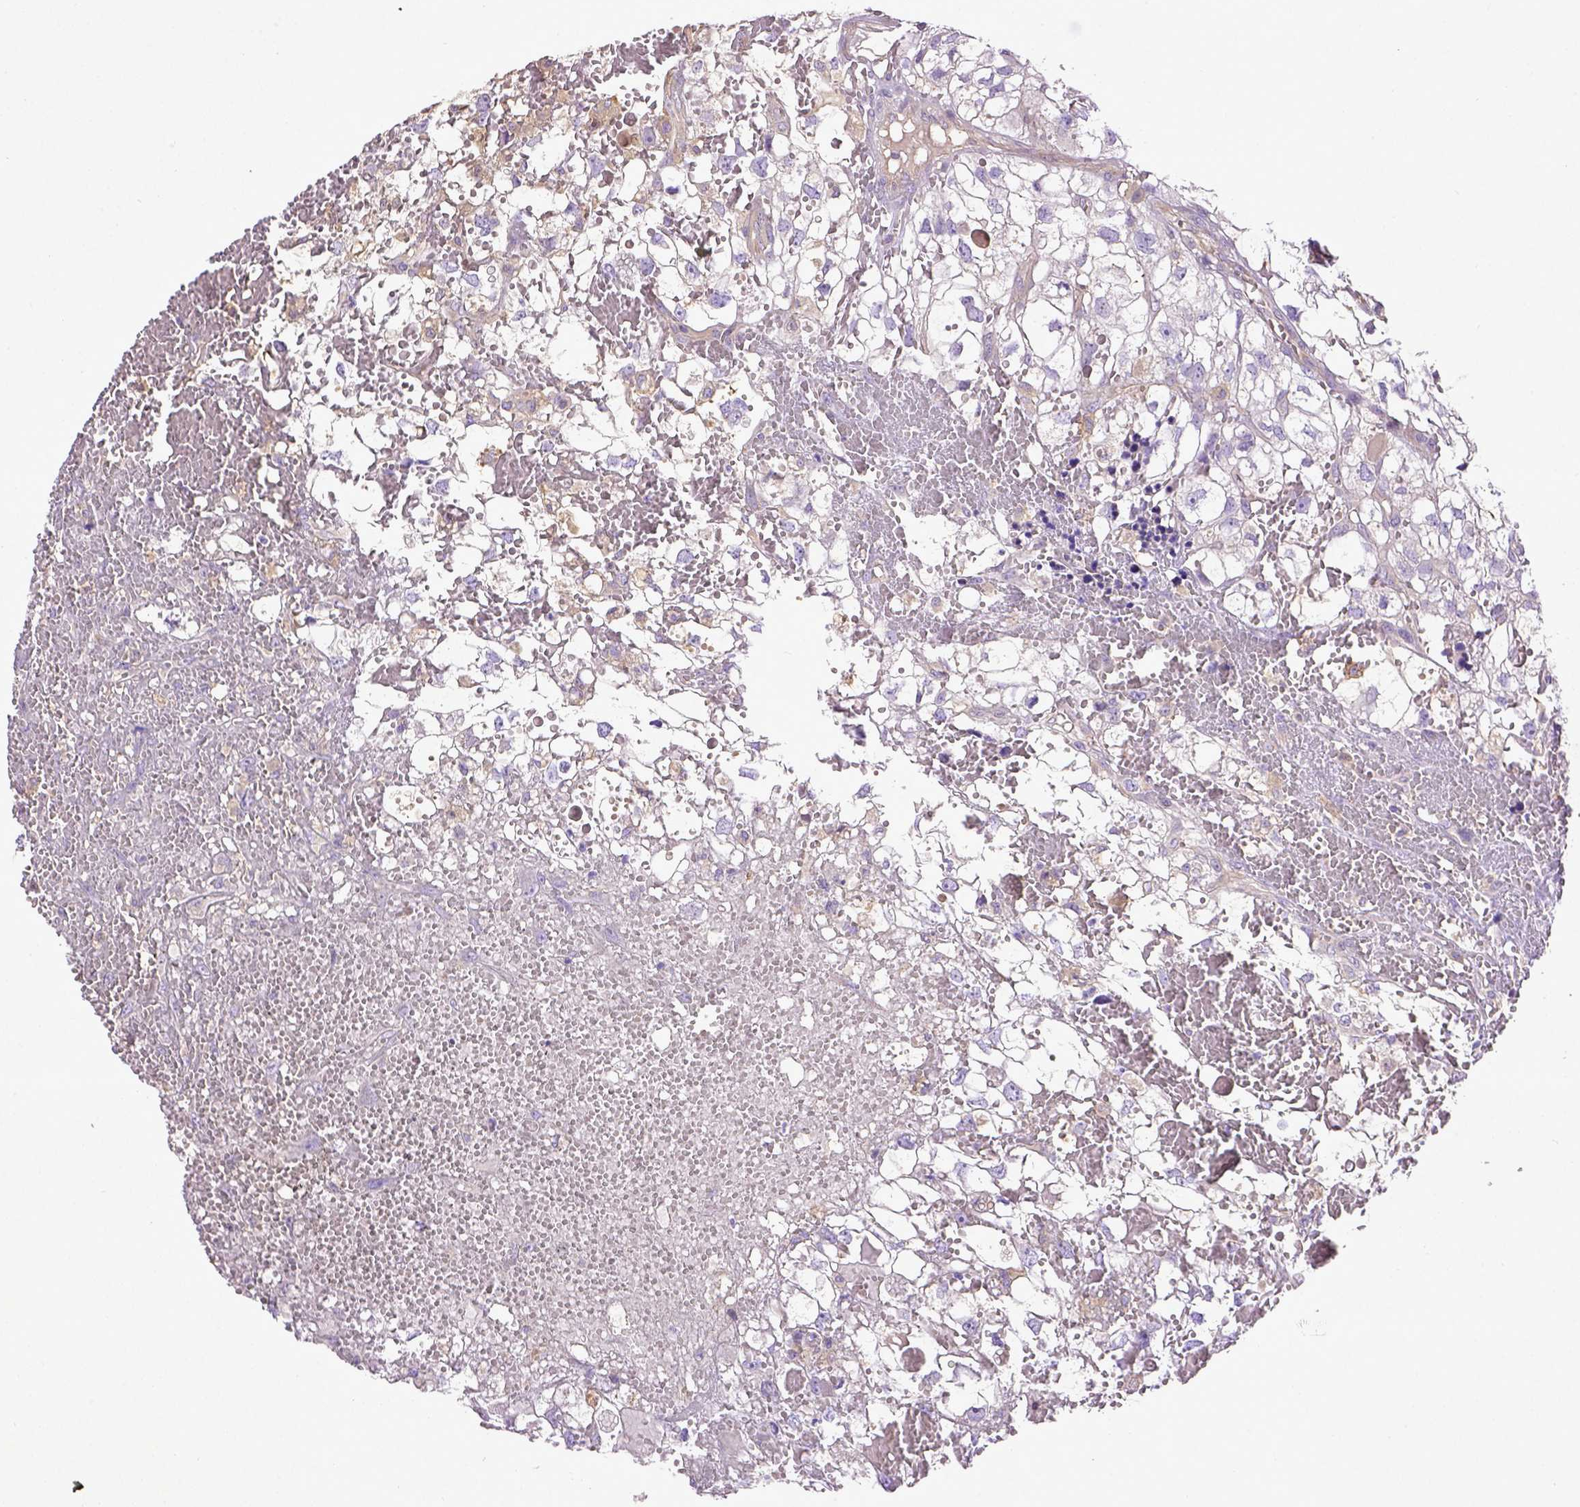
{"staining": {"intensity": "negative", "quantity": "none", "location": "none"}, "tissue": "renal cancer", "cell_type": "Tumor cells", "image_type": "cancer", "snomed": [{"axis": "morphology", "description": "Adenocarcinoma, NOS"}, {"axis": "topography", "description": "Kidney"}], "caption": "IHC image of human renal cancer (adenocarcinoma) stained for a protein (brown), which exhibits no staining in tumor cells.", "gene": "DEPDC1B", "patient": {"sex": "male", "age": 56}}